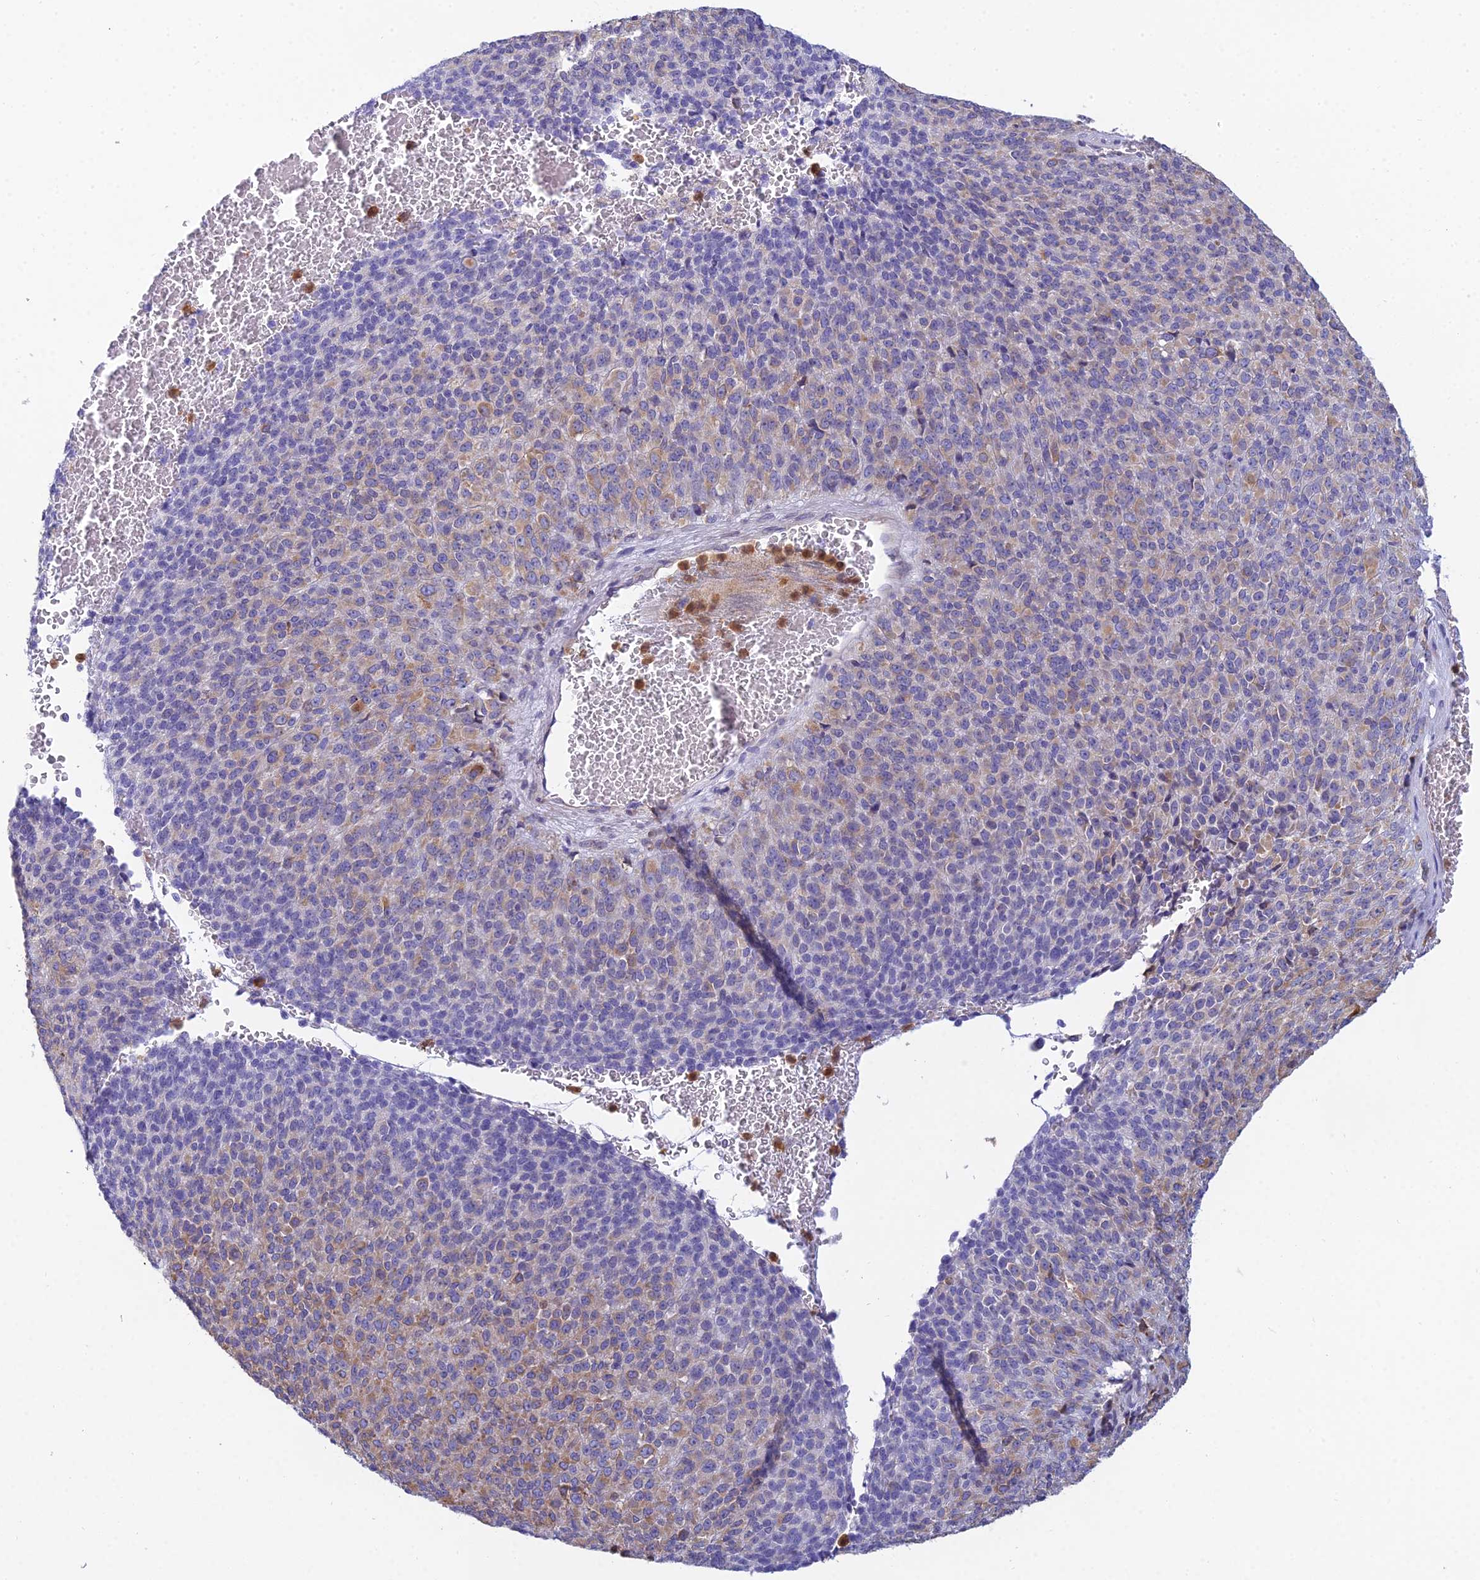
{"staining": {"intensity": "weak", "quantity": "25%-75%", "location": "cytoplasmic/membranous"}, "tissue": "melanoma", "cell_type": "Tumor cells", "image_type": "cancer", "snomed": [{"axis": "morphology", "description": "Malignant melanoma, Metastatic site"}, {"axis": "topography", "description": "Brain"}], "caption": "Immunohistochemistry (IHC) (DAB) staining of malignant melanoma (metastatic site) shows weak cytoplasmic/membranous protein expression in approximately 25%-75% of tumor cells.", "gene": "HM13", "patient": {"sex": "female", "age": 56}}